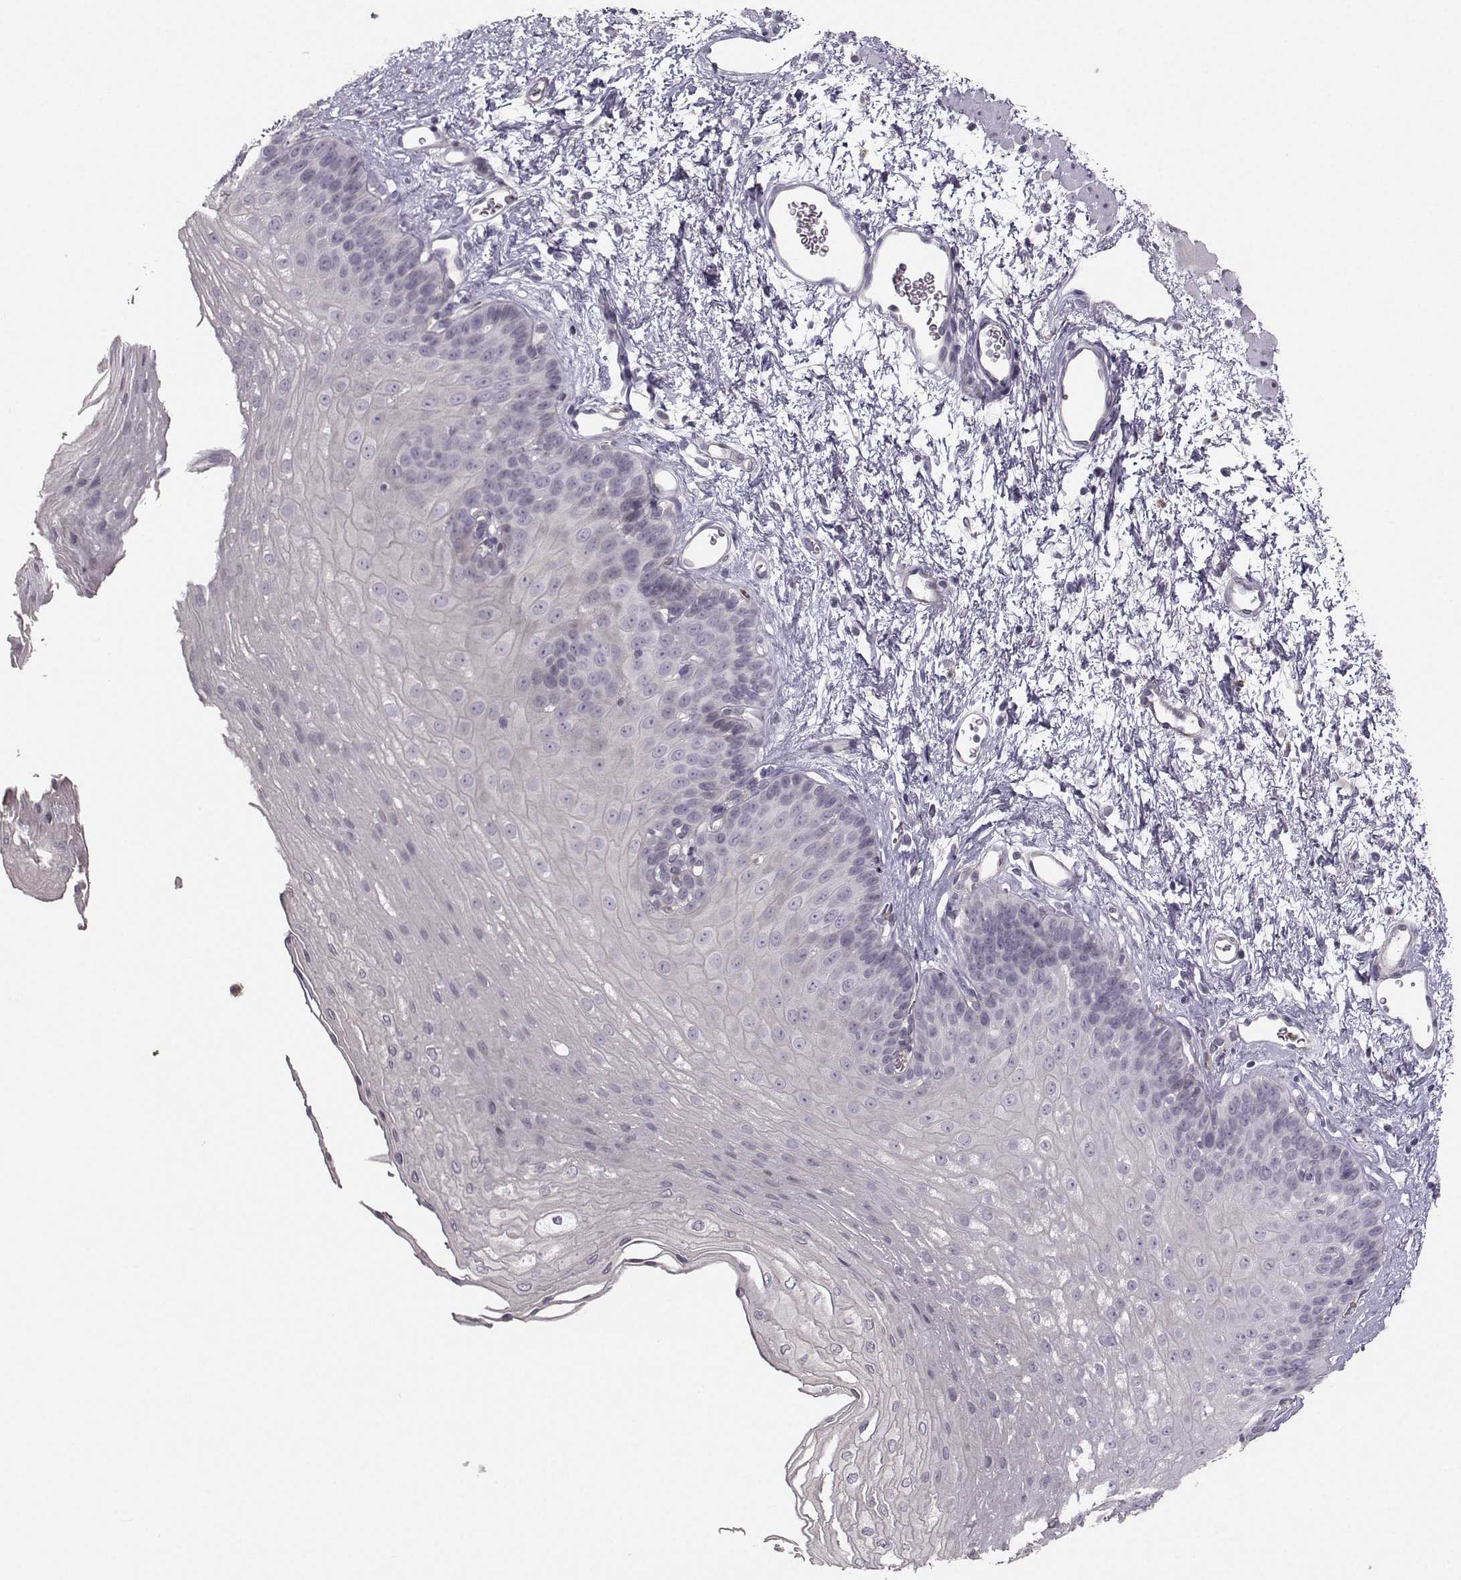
{"staining": {"intensity": "negative", "quantity": "none", "location": "none"}, "tissue": "esophagus", "cell_type": "Squamous epithelial cells", "image_type": "normal", "snomed": [{"axis": "morphology", "description": "Normal tissue, NOS"}, {"axis": "topography", "description": "Esophagus"}], "caption": "Unremarkable esophagus was stained to show a protein in brown. There is no significant positivity in squamous epithelial cells. The staining is performed using DAB brown chromogen with nuclei counter-stained in using hematoxylin.", "gene": "OPRD1", "patient": {"sex": "female", "age": 62}}